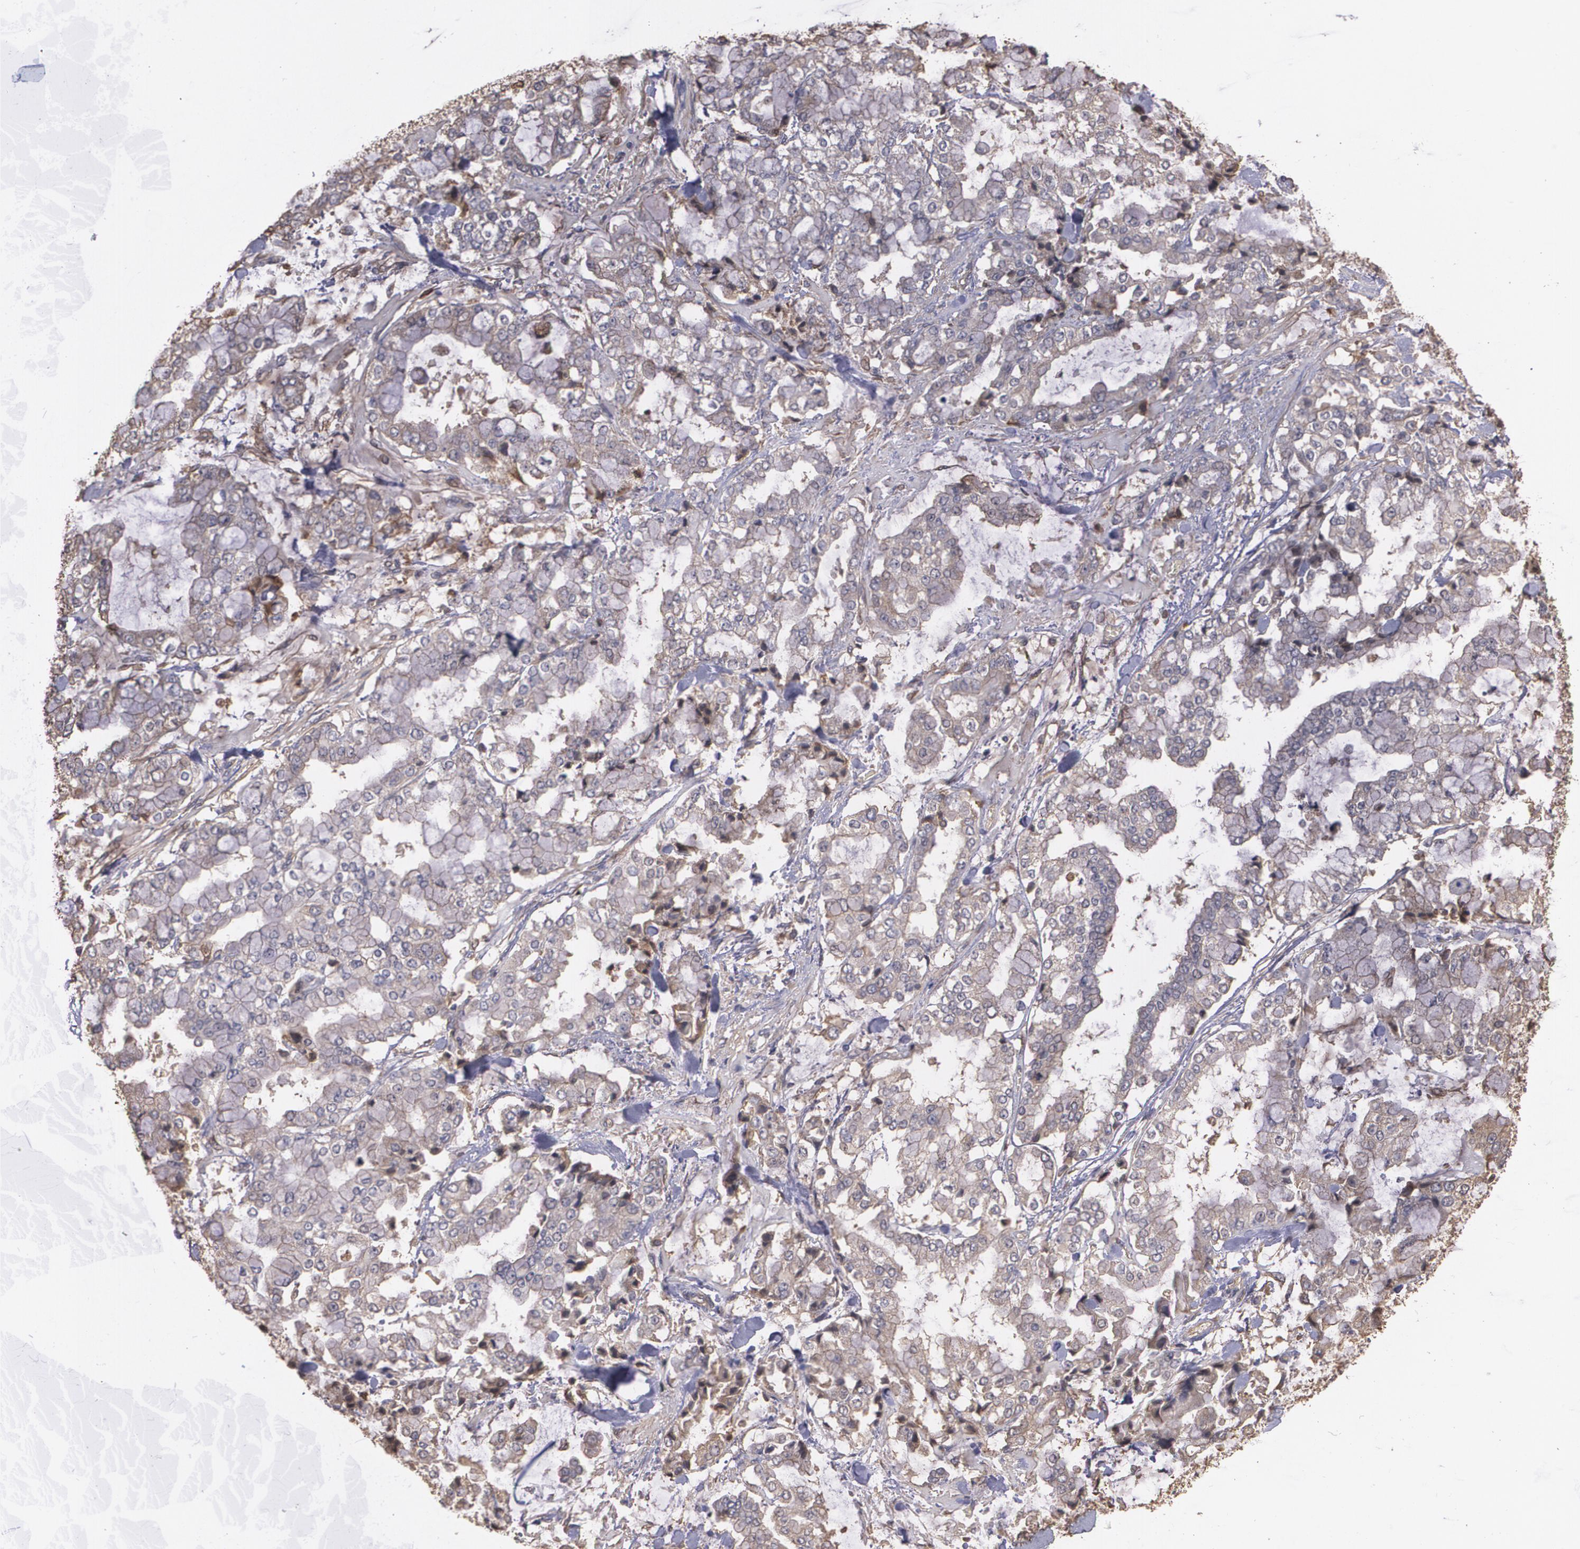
{"staining": {"intensity": "weak", "quantity": ">75%", "location": "cytoplasmic/membranous"}, "tissue": "stomach cancer", "cell_type": "Tumor cells", "image_type": "cancer", "snomed": [{"axis": "morphology", "description": "Normal tissue, NOS"}, {"axis": "morphology", "description": "Adenocarcinoma, NOS"}, {"axis": "topography", "description": "Stomach, upper"}, {"axis": "topography", "description": "Stomach"}], "caption": "There is low levels of weak cytoplasmic/membranous positivity in tumor cells of adenocarcinoma (stomach), as demonstrated by immunohistochemical staining (brown color).", "gene": "PON1", "patient": {"sex": "male", "age": 76}}